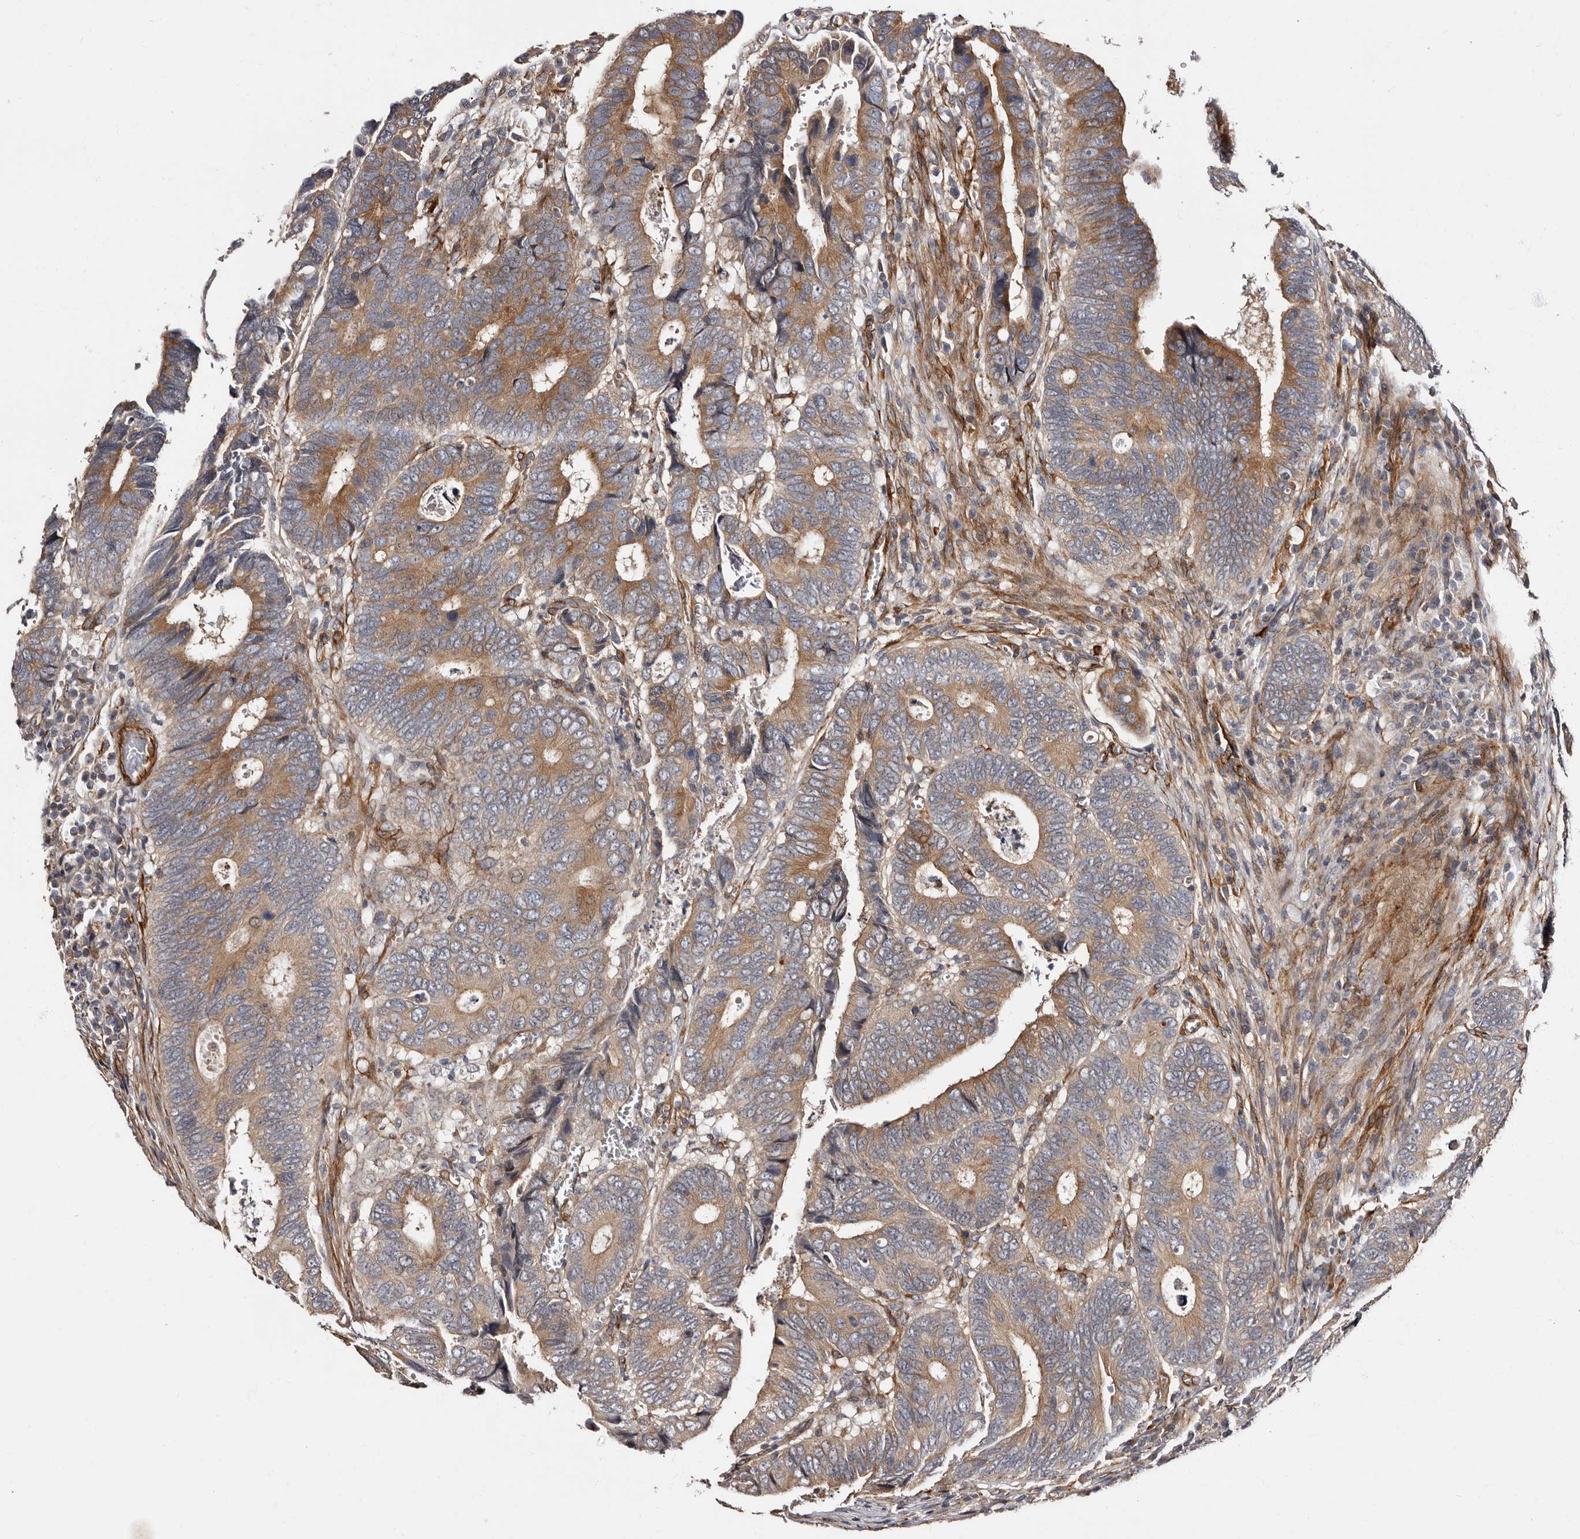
{"staining": {"intensity": "moderate", "quantity": "25%-75%", "location": "cytoplasmic/membranous"}, "tissue": "colorectal cancer", "cell_type": "Tumor cells", "image_type": "cancer", "snomed": [{"axis": "morphology", "description": "Adenocarcinoma, NOS"}, {"axis": "topography", "description": "Colon"}], "caption": "This image displays immunohistochemistry staining of human adenocarcinoma (colorectal), with medium moderate cytoplasmic/membranous staining in about 25%-75% of tumor cells.", "gene": "TBC1D22B", "patient": {"sex": "male", "age": 72}}